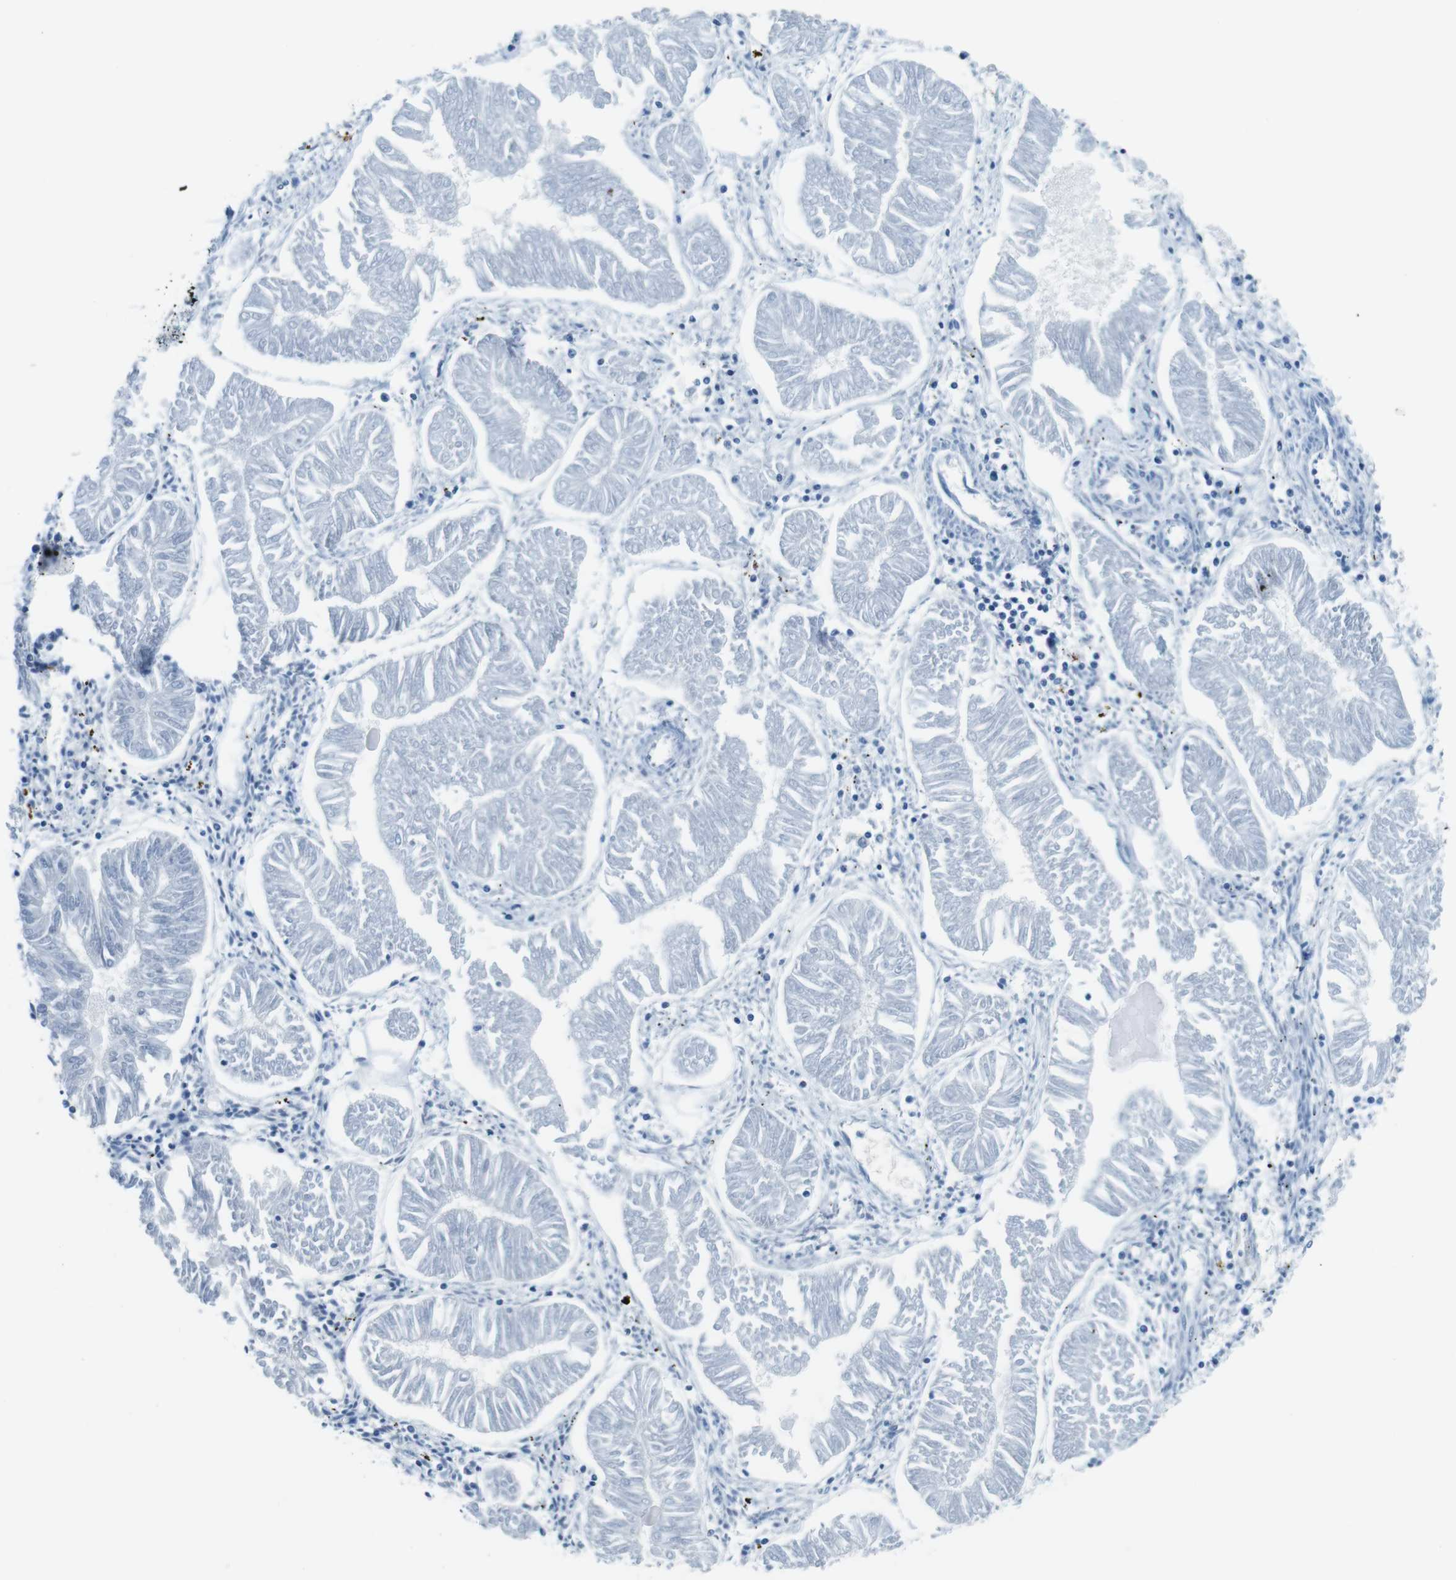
{"staining": {"intensity": "negative", "quantity": "none", "location": "none"}, "tissue": "endometrial cancer", "cell_type": "Tumor cells", "image_type": "cancer", "snomed": [{"axis": "morphology", "description": "Adenocarcinoma, NOS"}, {"axis": "topography", "description": "Endometrium"}], "caption": "Photomicrograph shows no protein expression in tumor cells of endometrial adenocarcinoma tissue.", "gene": "TFAP2C", "patient": {"sex": "female", "age": 53}}